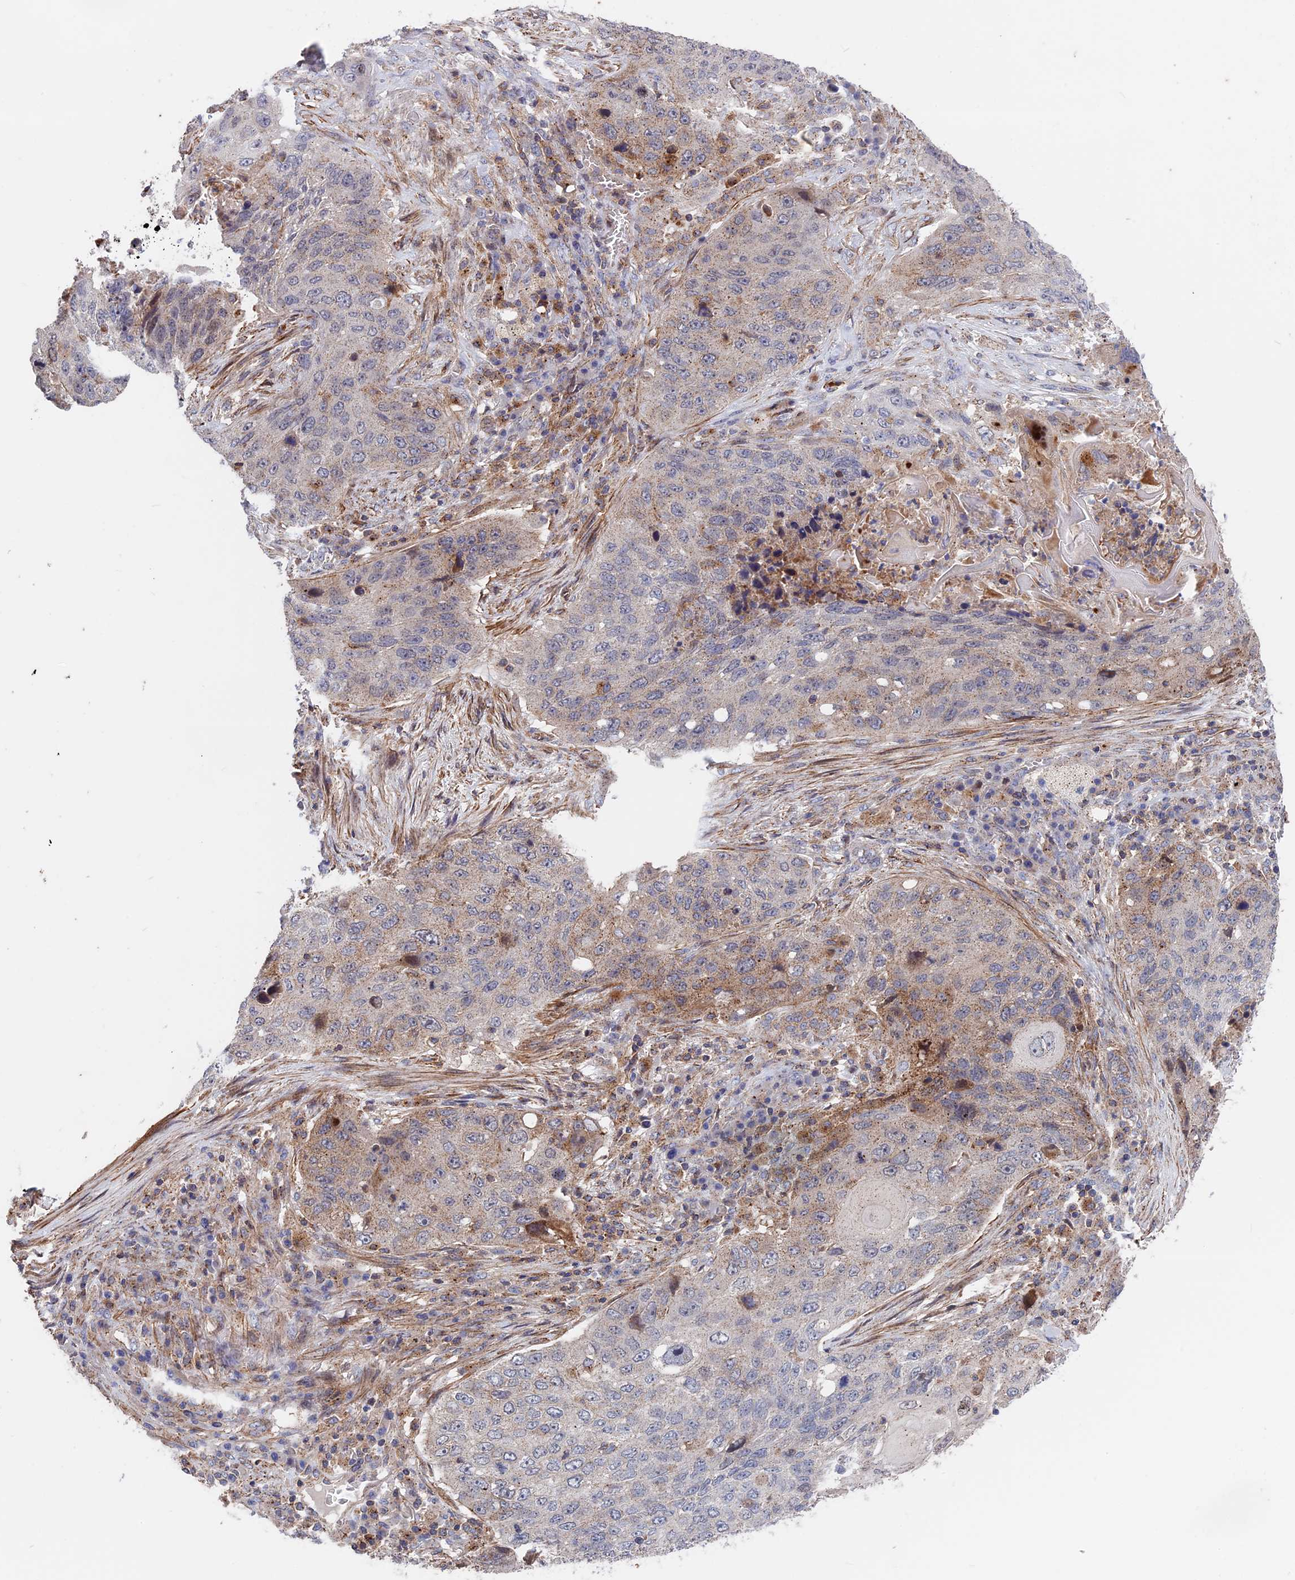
{"staining": {"intensity": "weak", "quantity": "<25%", "location": "cytoplasmic/membranous"}, "tissue": "lung cancer", "cell_type": "Tumor cells", "image_type": "cancer", "snomed": [{"axis": "morphology", "description": "Squamous cell carcinoma, NOS"}, {"axis": "topography", "description": "Lung"}], "caption": "An immunohistochemistry (IHC) photomicrograph of lung cancer is shown. There is no staining in tumor cells of lung cancer.", "gene": "LYPD5", "patient": {"sex": "female", "age": 63}}